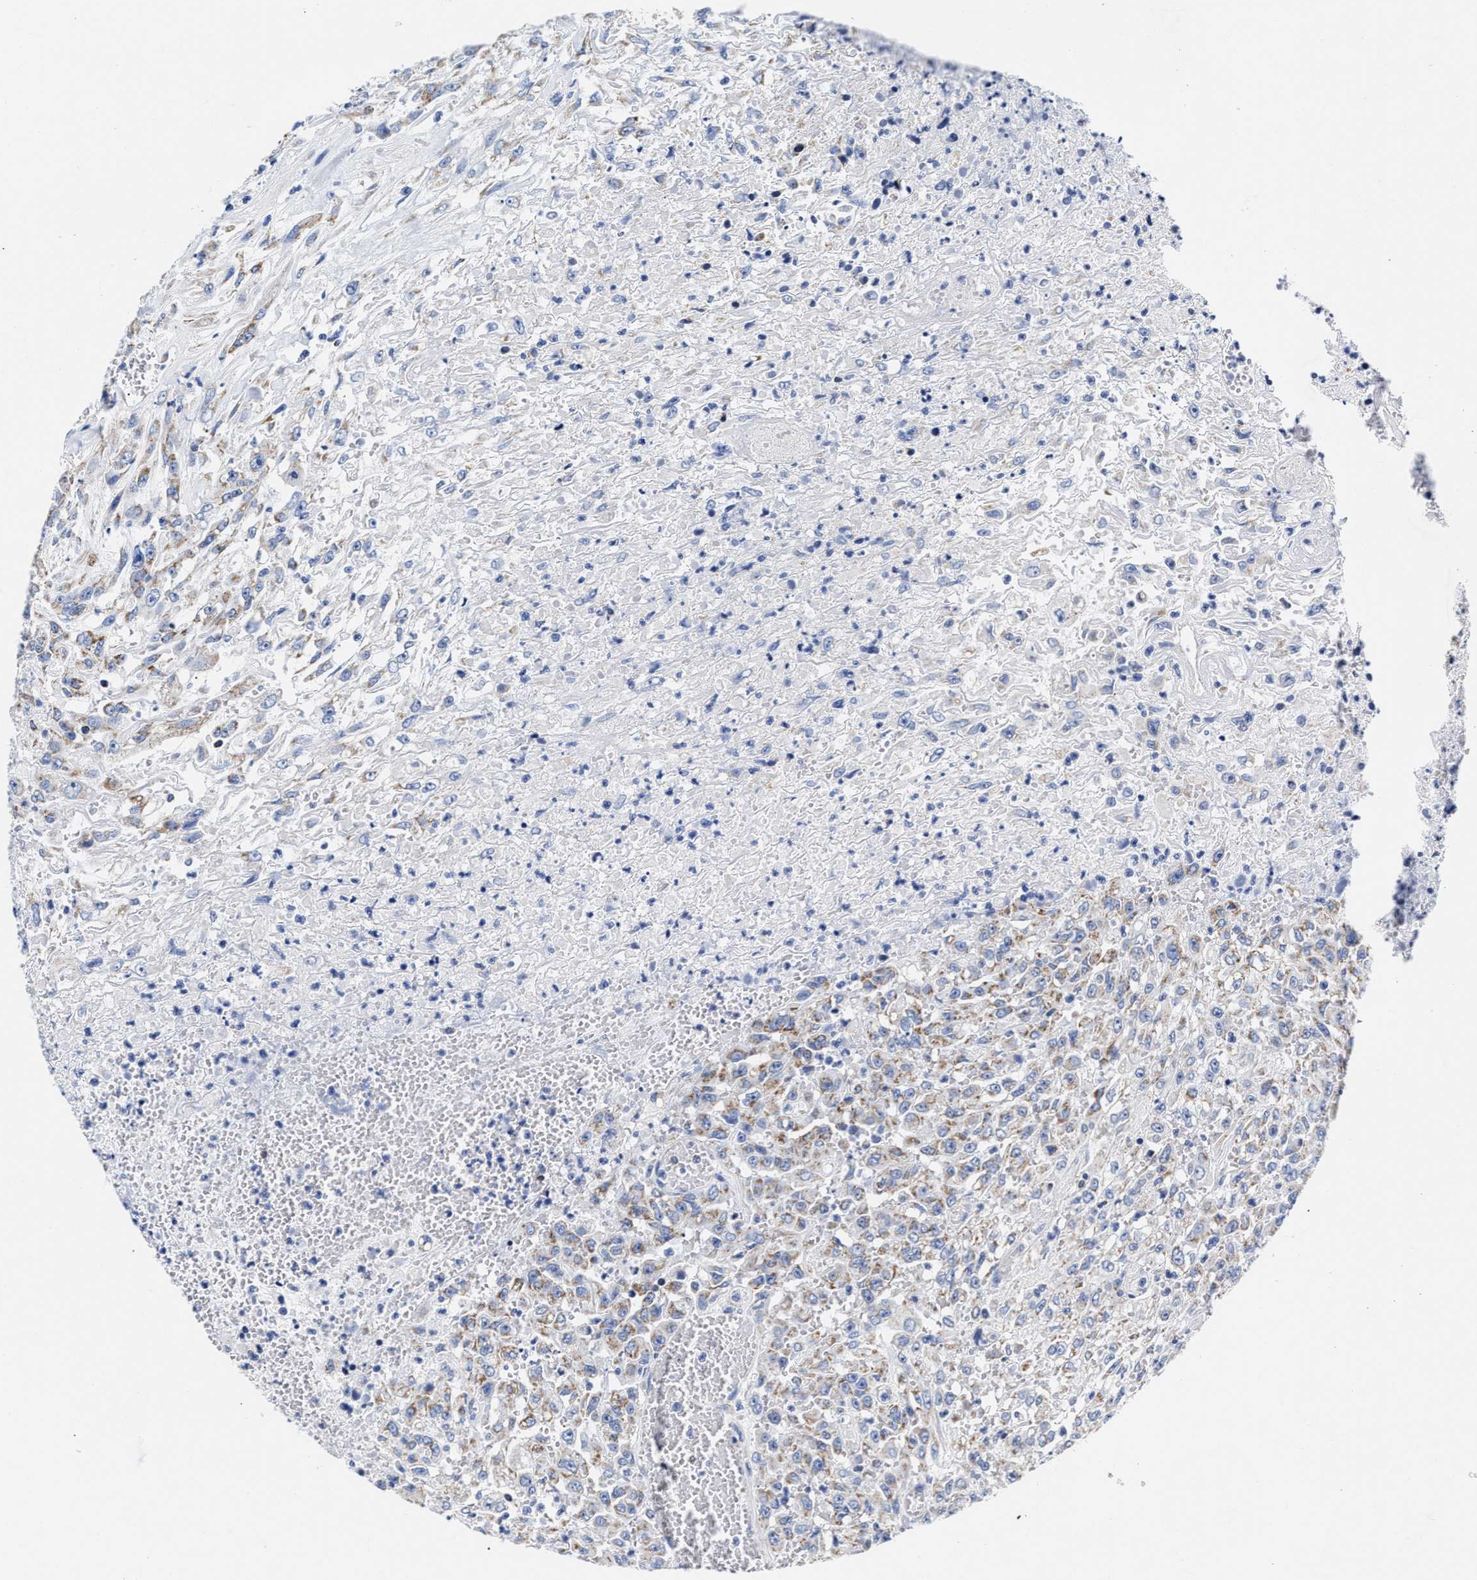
{"staining": {"intensity": "weak", "quantity": "<25%", "location": "cytoplasmic/membranous"}, "tissue": "urothelial cancer", "cell_type": "Tumor cells", "image_type": "cancer", "snomed": [{"axis": "morphology", "description": "Urothelial carcinoma, High grade"}, {"axis": "topography", "description": "Urinary bladder"}], "caption": "There is no significant staining in tumor cells of urothelial cancer.", "gene": "HINT2", "patient": {"sex": "male", "age": 46}}